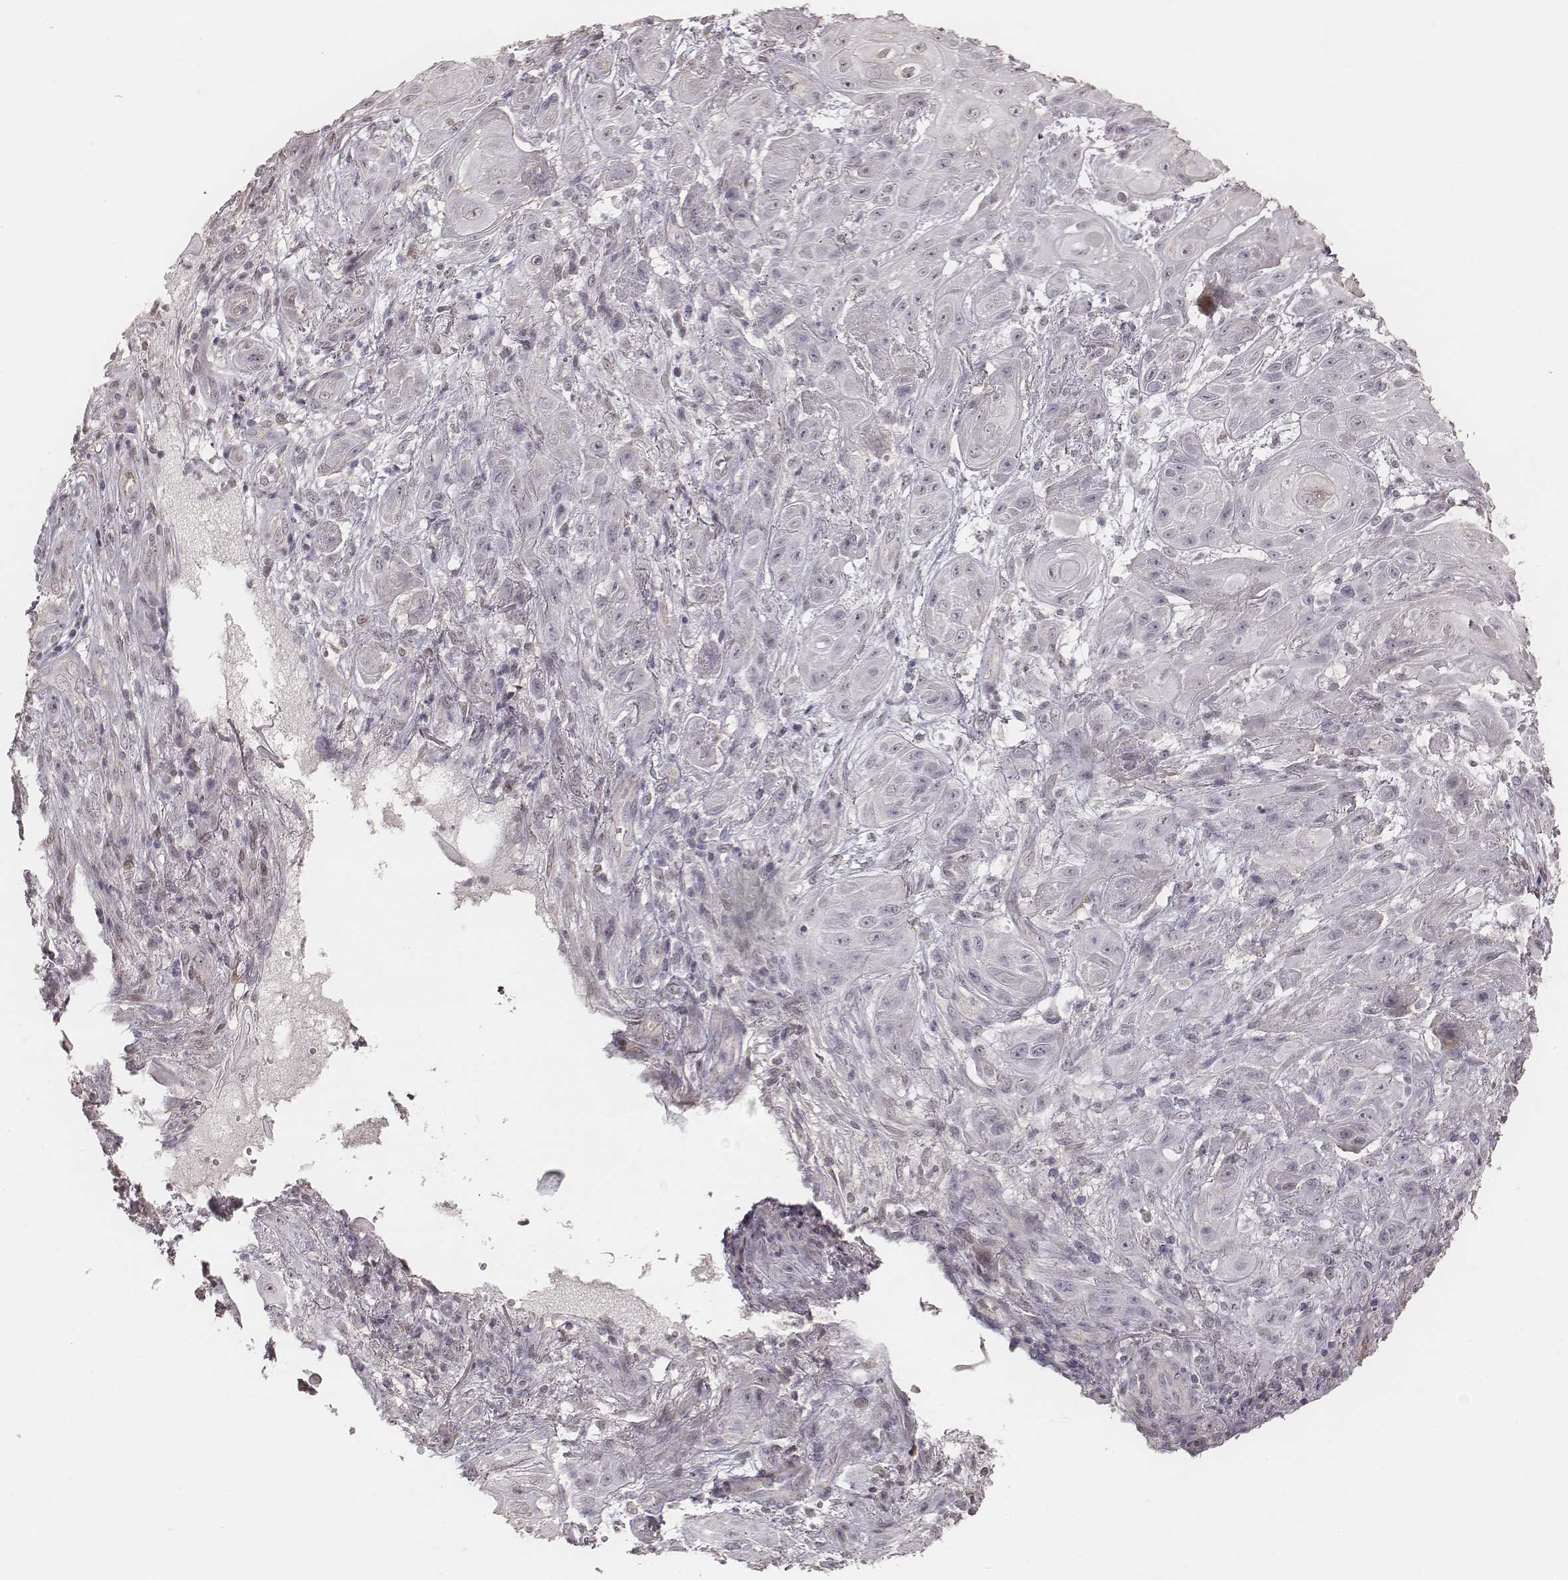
{"staining": {"intensity": "negative", "quantity": "none", "location": "none"}, "tissue": "skin cancer", "cell_type": "Tumor cells", "image_type": "cancer", "snomed": [{"axis": "morphology", "description": "Squamous cell carcinoma, NOS"}, {"axis": "topography", "description": "Skin"}], "caption": "Skin squamous cell carcinoma was stained to show a protein in brown. There is no significant expression in tumor cells.", "gene": "SLC7A4", "patient": {"sex": "male", "age": 62}}